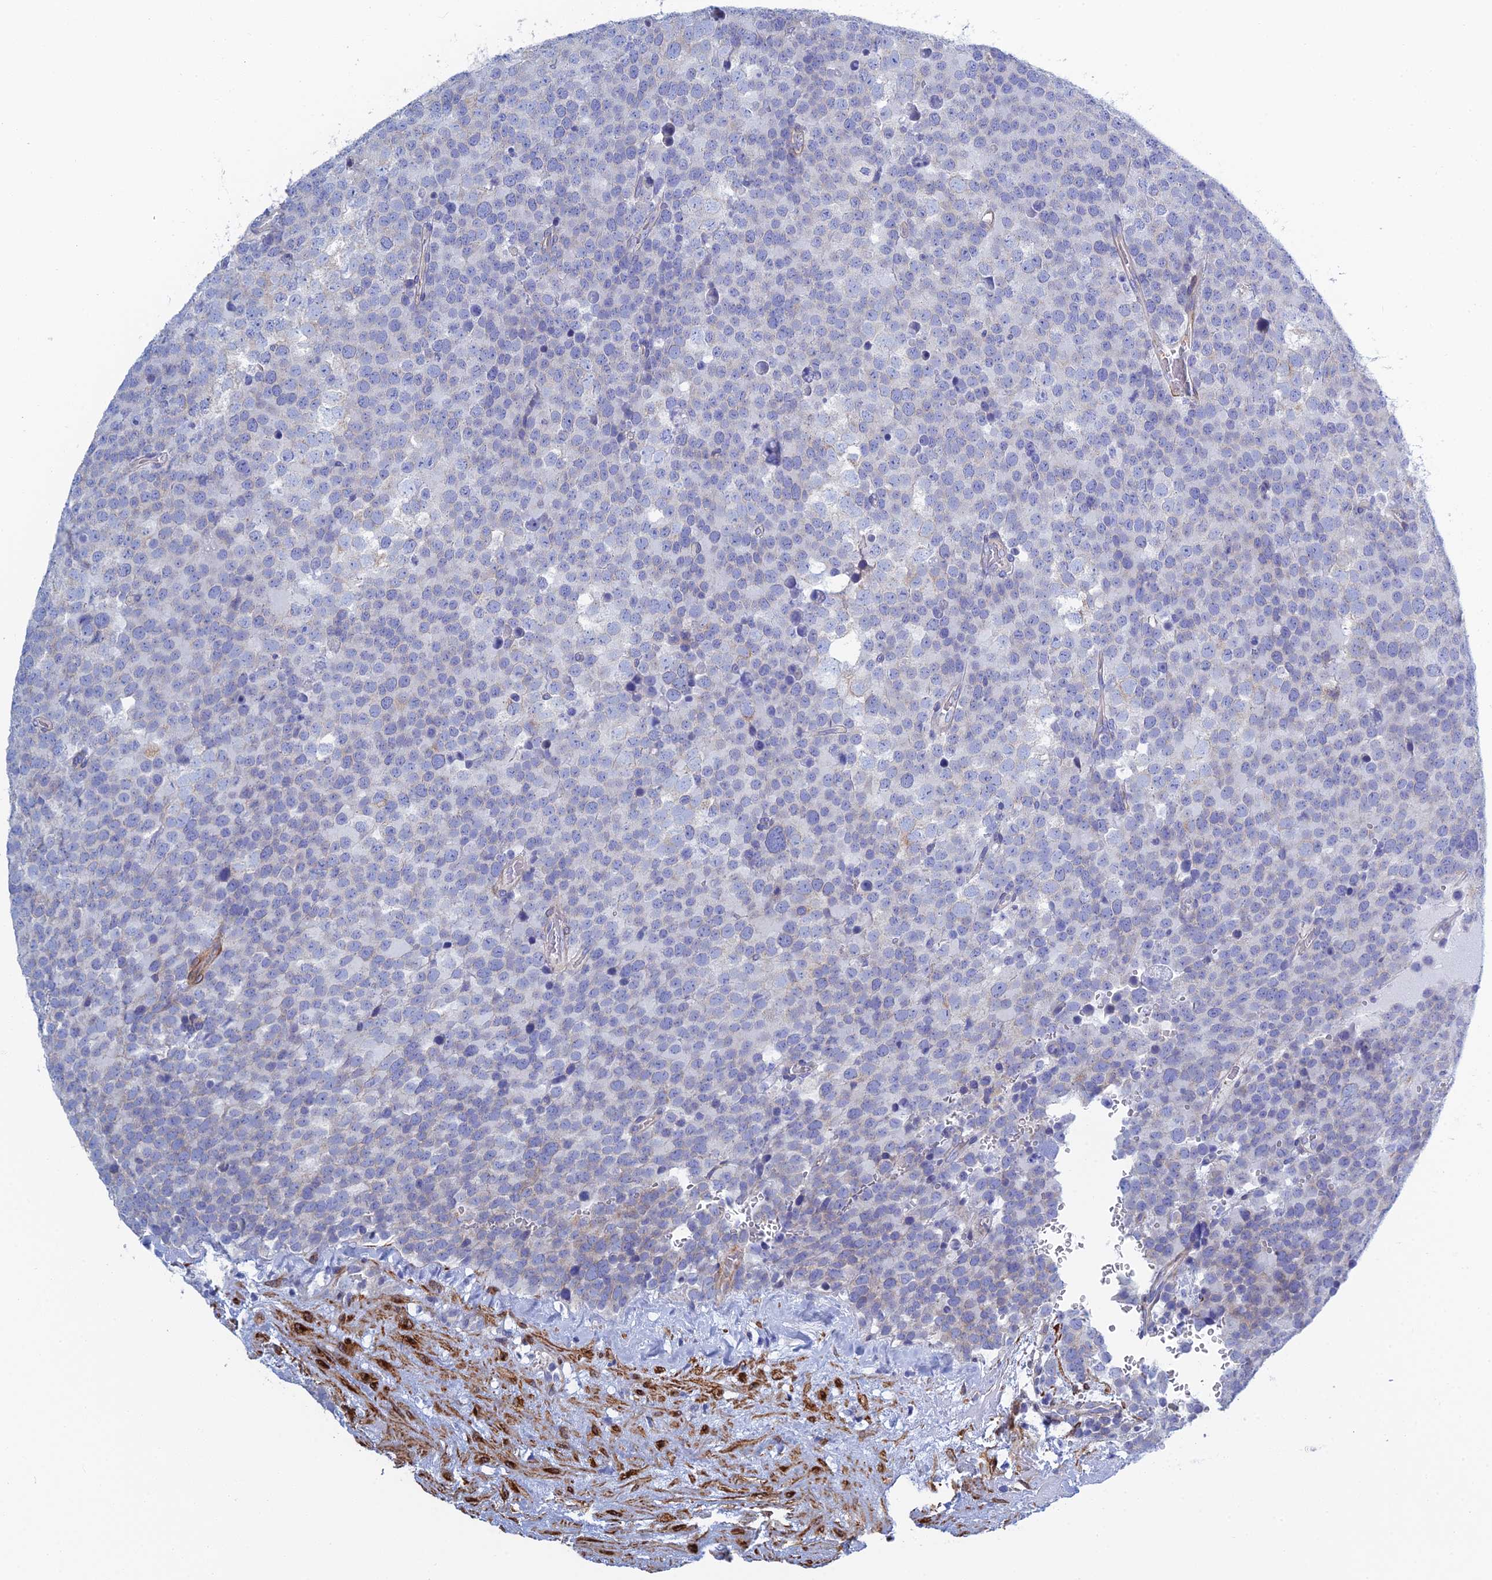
{"staining": {"intensity": "negative", "quantity": "none", "location": "none"}, "tissue": "testis cancer", "cell_type": "Tumor cells", "image_type": "cancer", "snomed": [{"axis": "morphology", "description": "Seminoma, NOS"}, {"axis": "topography", "description": "Testis"}], "caption": "Human seminoma (testis) stained for a protein using IHC exhibits no expression in tumor cells.", "gene": "PCDHA8", "patient": {"sex": "male", "age": 71}}